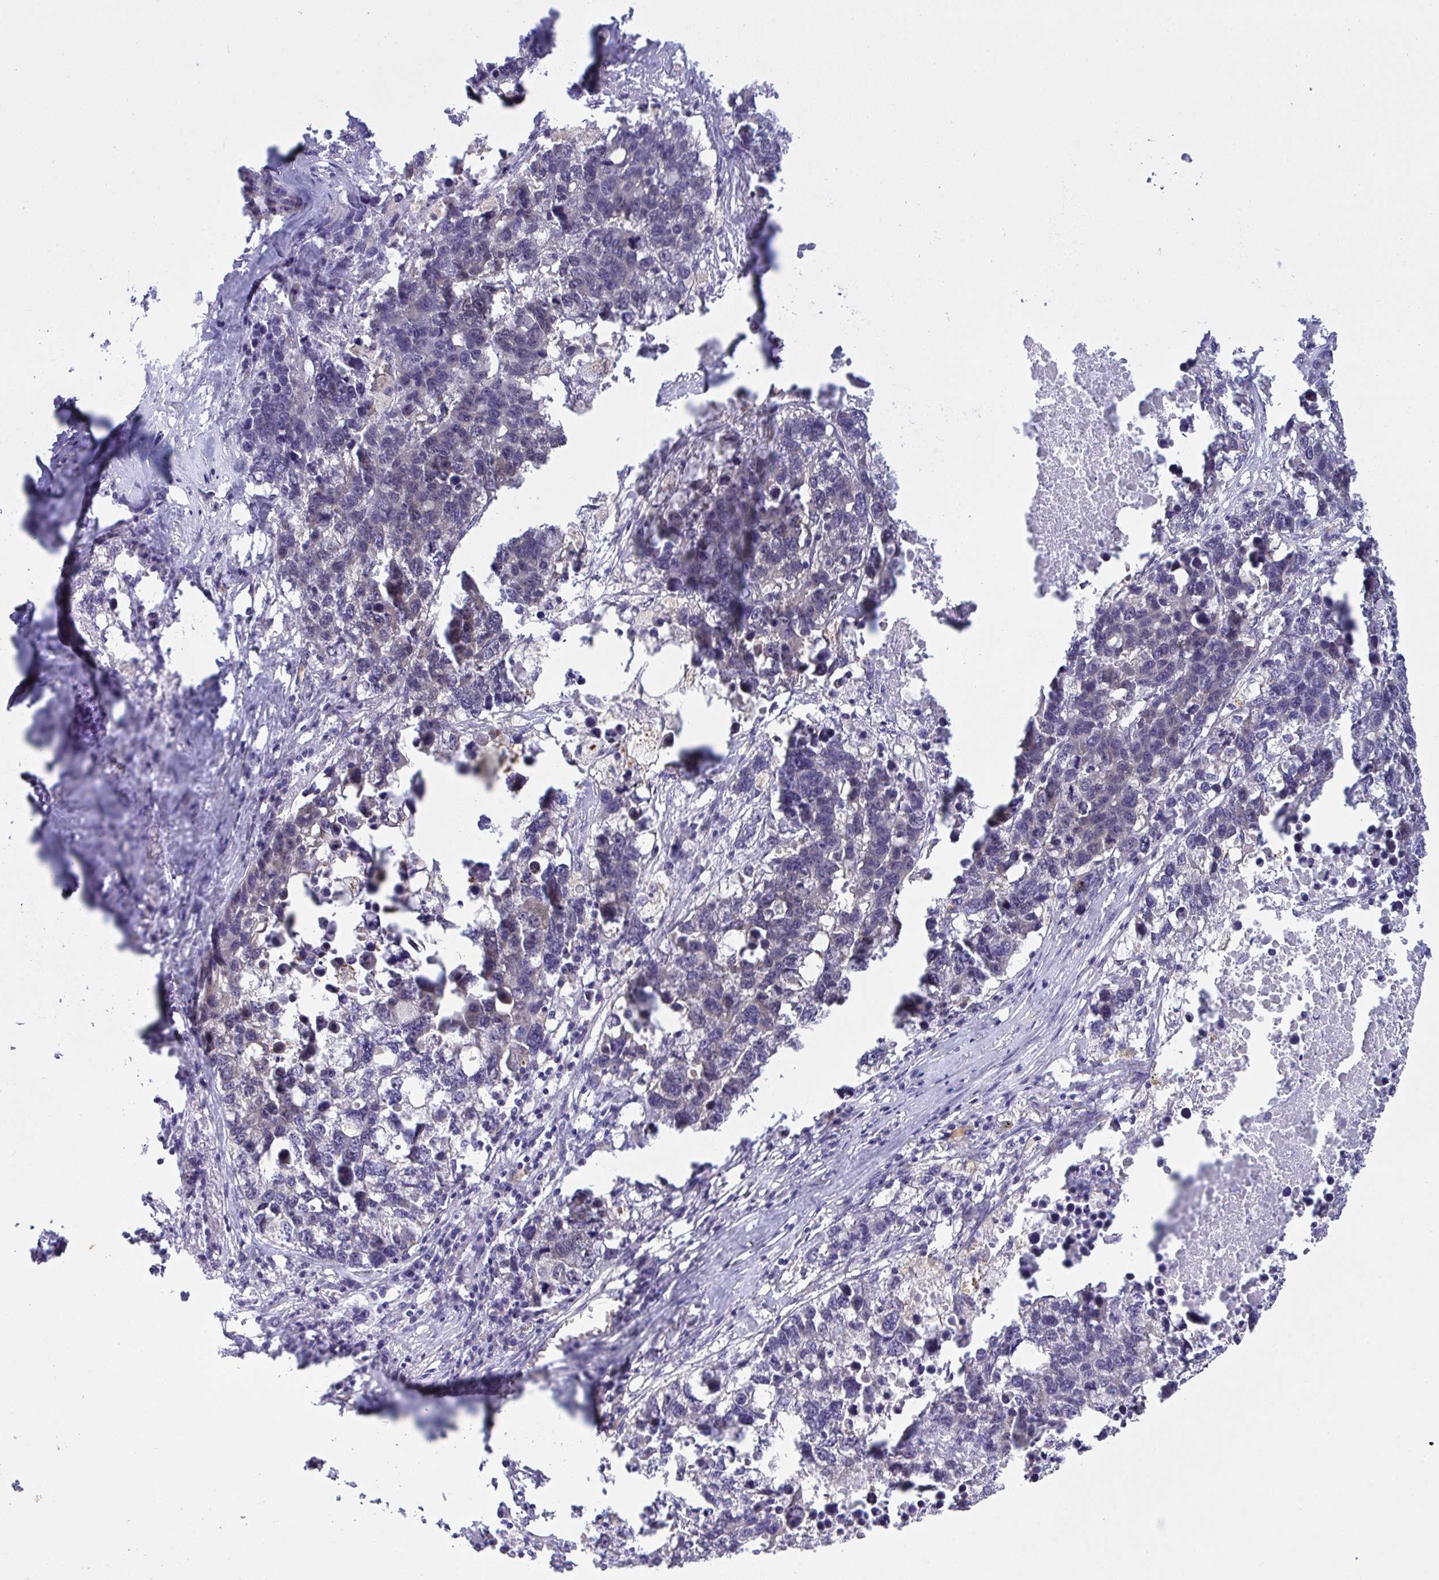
{"staining": {"intensity": "negative", "quantity": "none", "location": "none"}, "tissue": "lung cancer", "cell_type": "Tumor cells", "image_type": "cancer", "snomed": [{"axis": "morphology", "description": "Adenocarcinoma, NOS"}, {"axis": "topography", "description": "Lung"}], "caption": "IHC of human adenocarcinoma (lung) demonstrates no expression in tumor cells. The staining was performed using DAB to visualize the protein expression in brown, while the nuclei were stained in blue with hematoxylin (Magnification: 20x).", "gene": "HOXD12", "patient": {"sex": "female", "age": 51}}